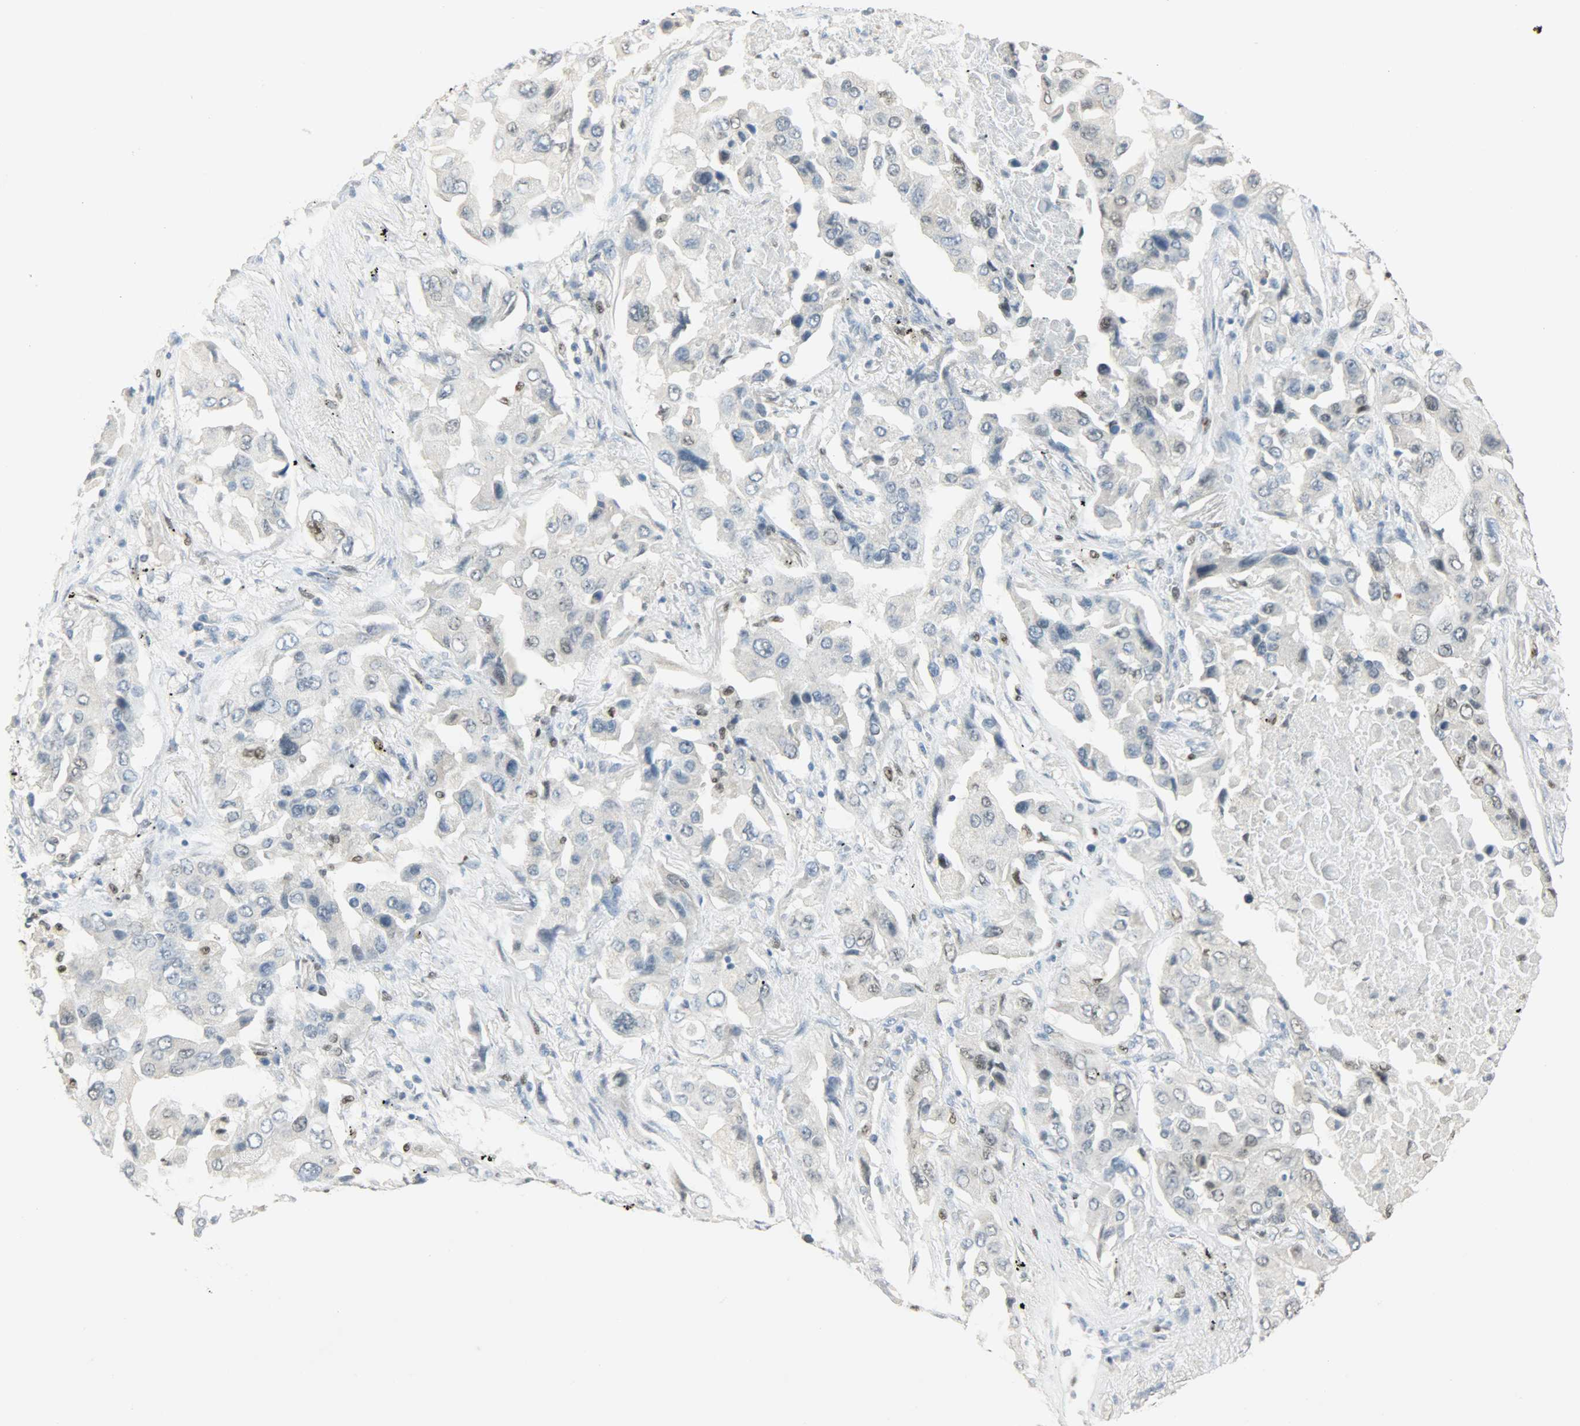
{"staining": {"intensity": "negative", "quantity": "none", "location": "none"}, "tissue": "lung cancer", "cell_type": "Tumor cells", "image_type": "cancer", "snomed": [{"axis": "morphology", "description": "Adenocarcinoma, NOS"}, {"axis": "topography", "description": "Lung"}], "caption": "Immunohistochemical staining of adenocarcinoma (lung) shows no significant expression in tumor cells.", "gene": "PPARG", "patient": {"sex": "female", "age": 65}}